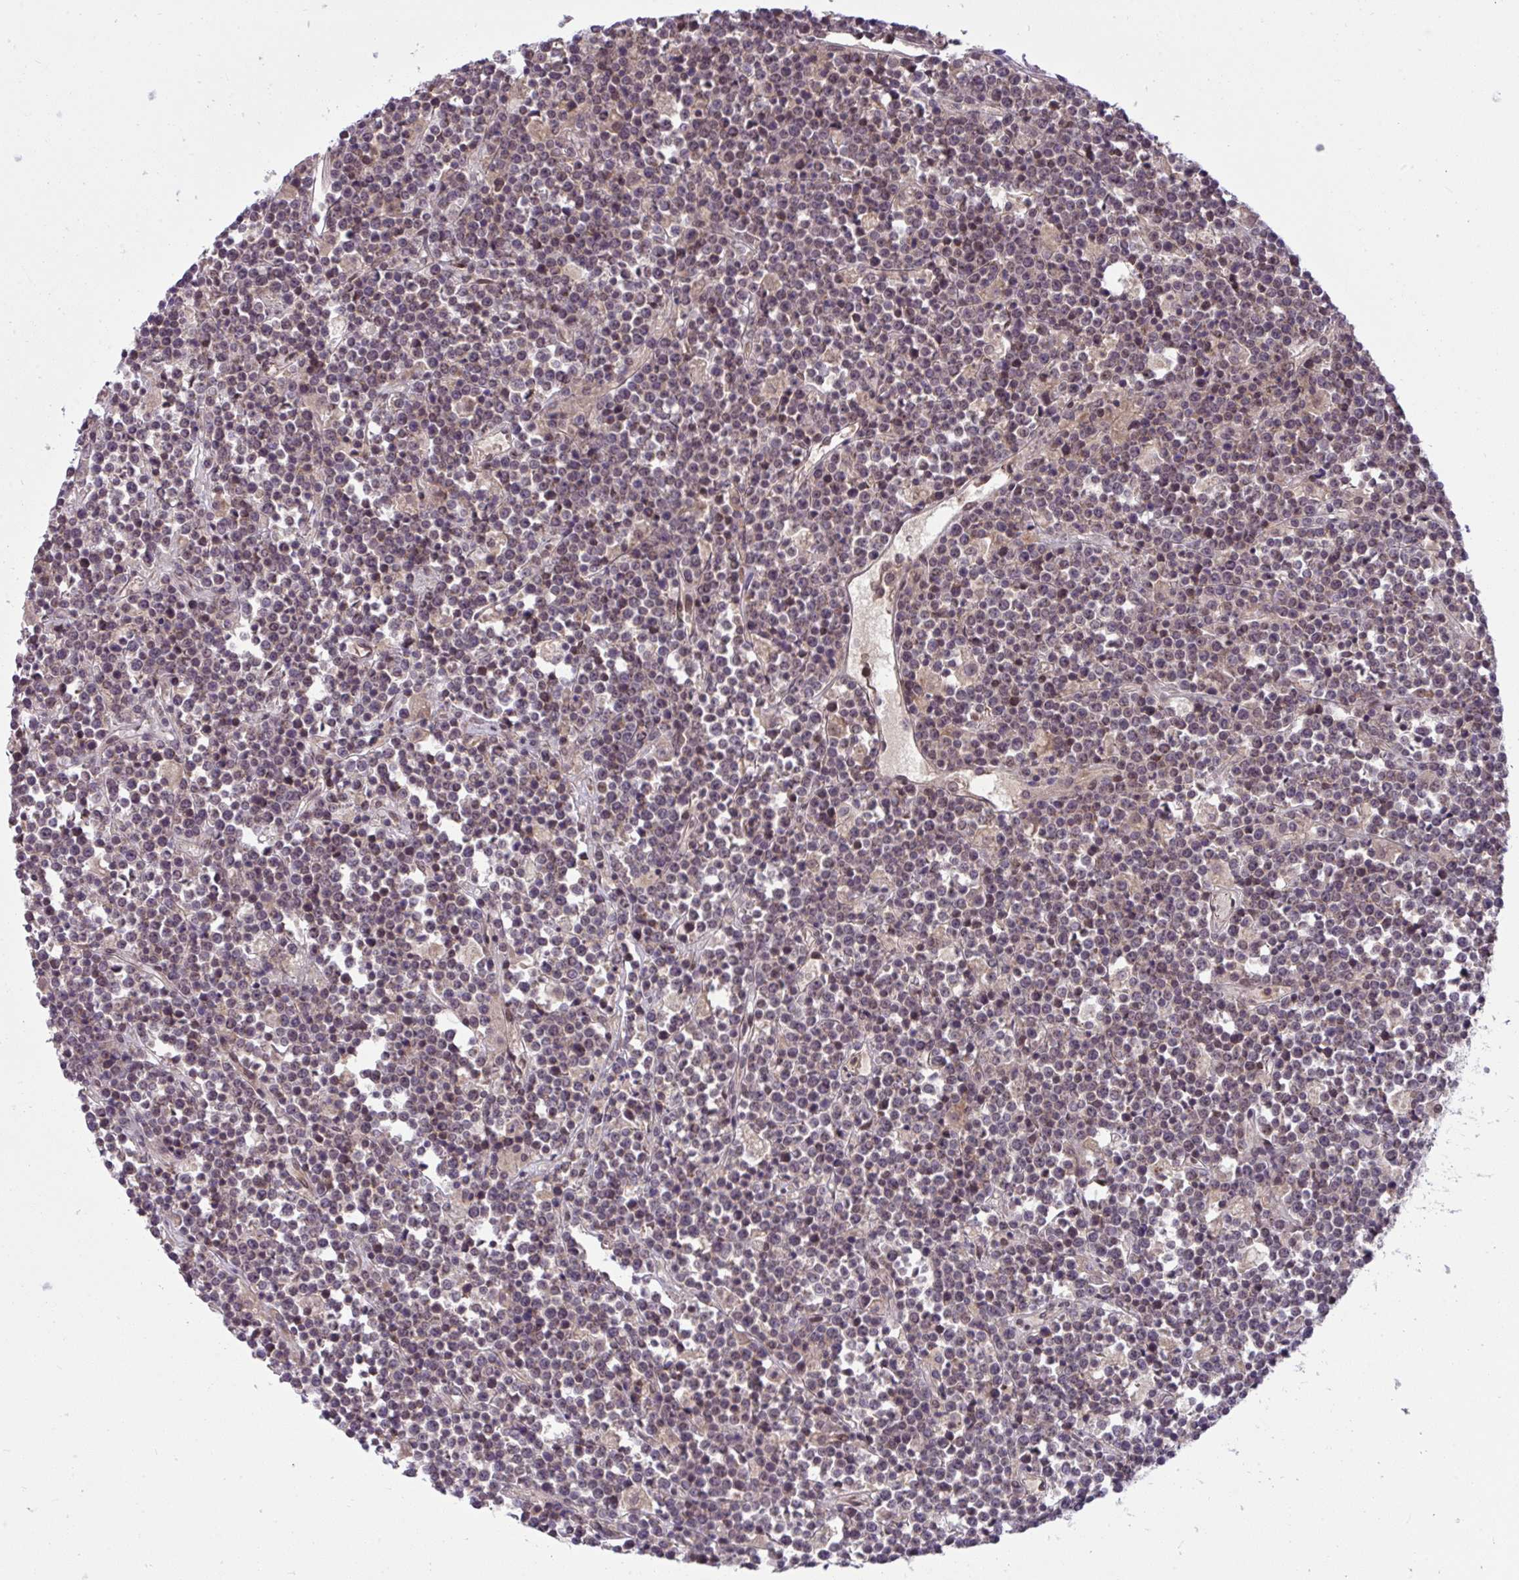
{"staining": {"intensity": "weak", "quantity": "25%-75%", "location": "nuclear"}, "tissue": "lymphoma", "cell_type": "Tumor cells", "image_type": "cancer", "snomed": [{"axis": "morphology", "description": "Malignant lymphoma, non-Hodgkin's type, High grade"}, {"axis": "topography", "description": "Ovary"}], "caption": "Immunohistochemistry (IHC) (DAB (3,3'-diaminobenzidine)) staining of lymphoma exhibits weak nuclear protein staining in about 25%-75% of tumor cells.", "gene": "KLF2", "patient": {"sex": "female", "age": 56}}